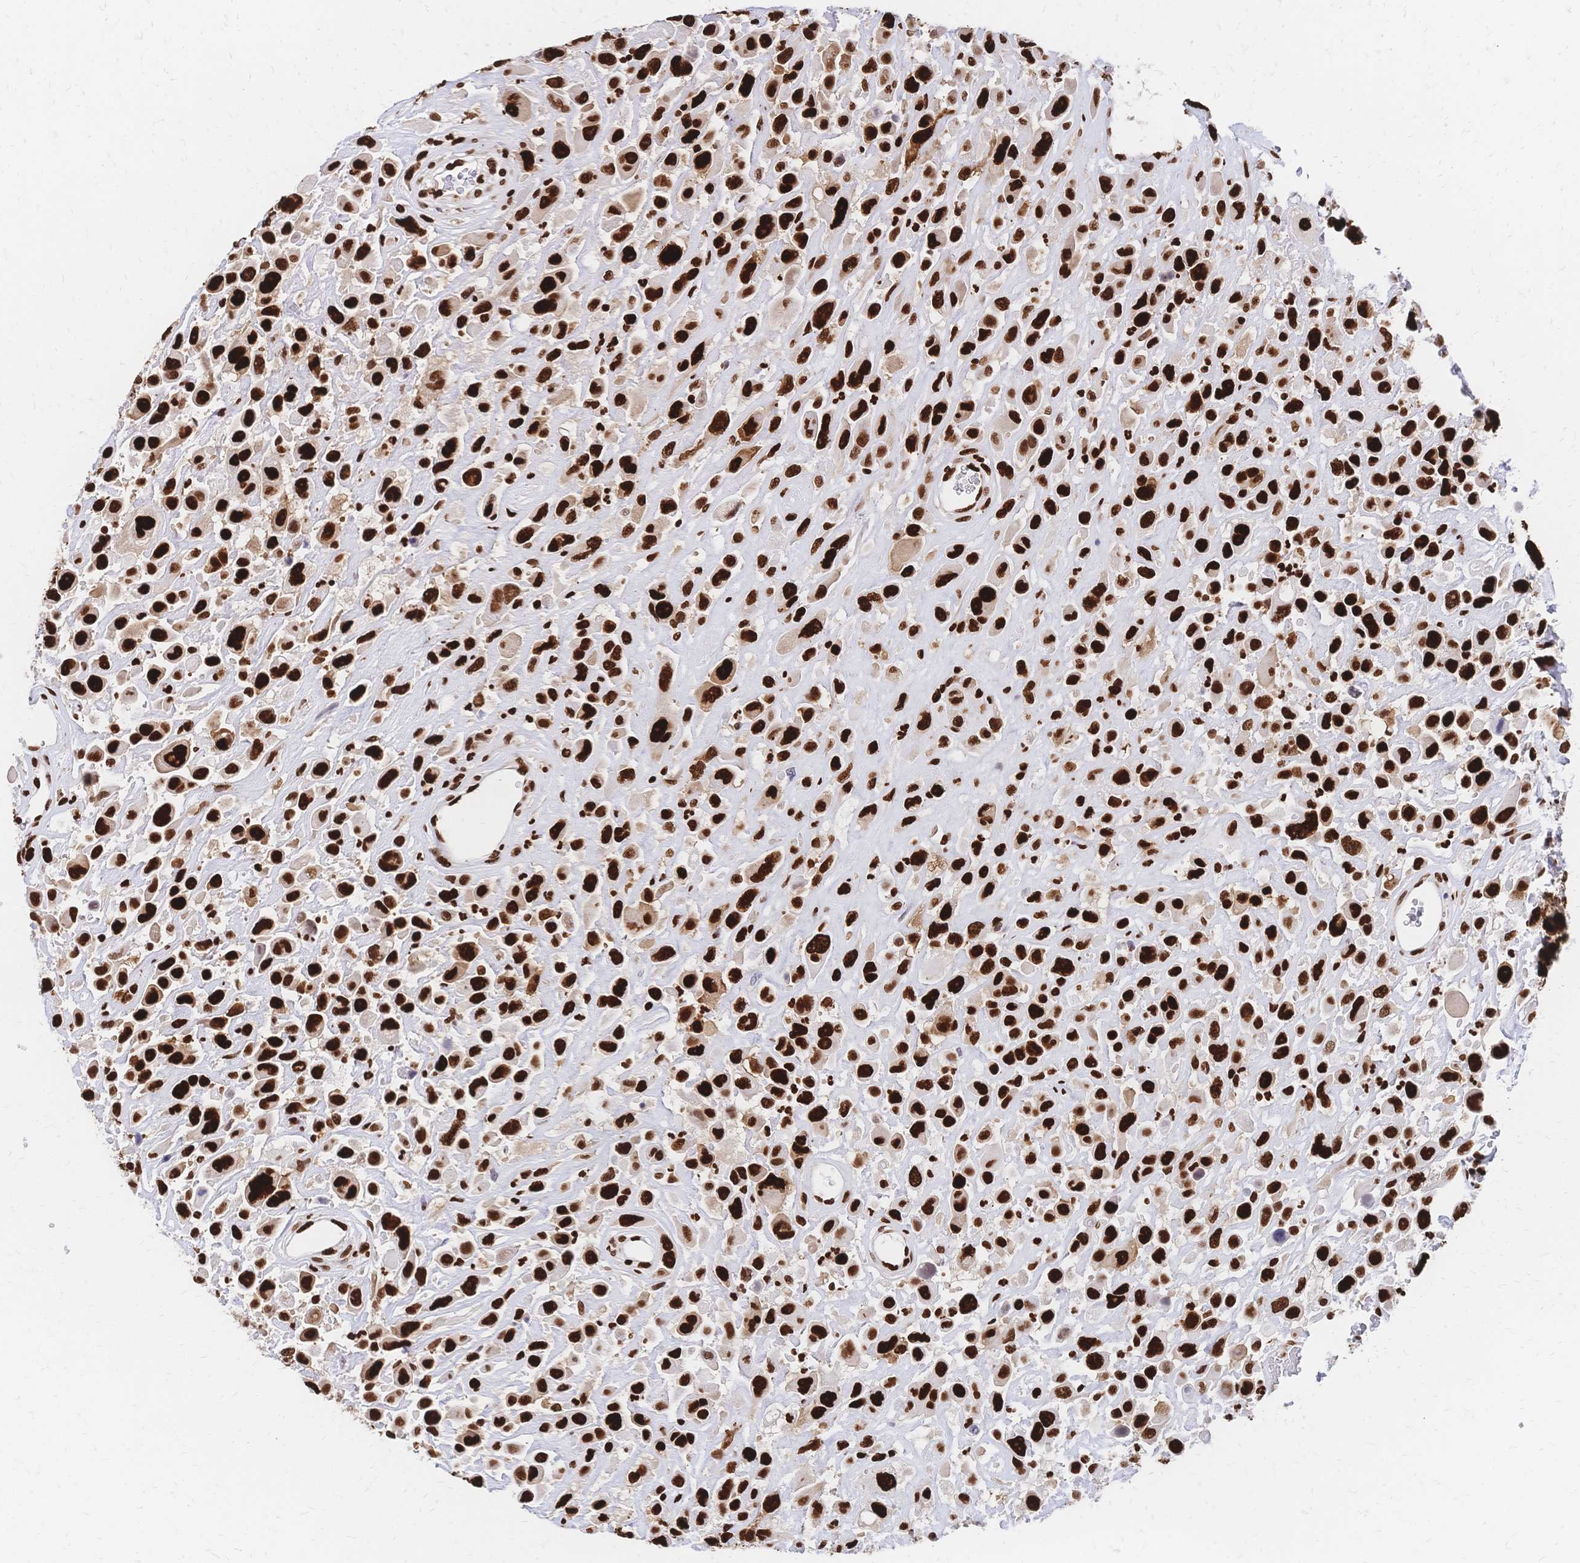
{"staining": {"intensity": "strong", "quantity": ">75%", "location": "nuclear"}, "tissue": "urothelial cancer", "cell_type": "Tumor cells", "image_type": "cancer", "snomed": [{"axis": "morphology", "description": "Urothelial carcinoma, High grade"}, {"axis": "topography", "description": "Urinary bladder"}], "caption": "The photomicrograph exhibits immunohistochemical staining of urothelial cancer. There is strong nuclear positivity is identified in about >75% of tumor cells. The protein is stained brown, and the nuclei are stained in blue (DAB (3,3'-diaminobenzidine) IHC with brightfield microscopy, high magnification).", "gene": "HDGF", "patient": {"sex": "male", "age": 53}}